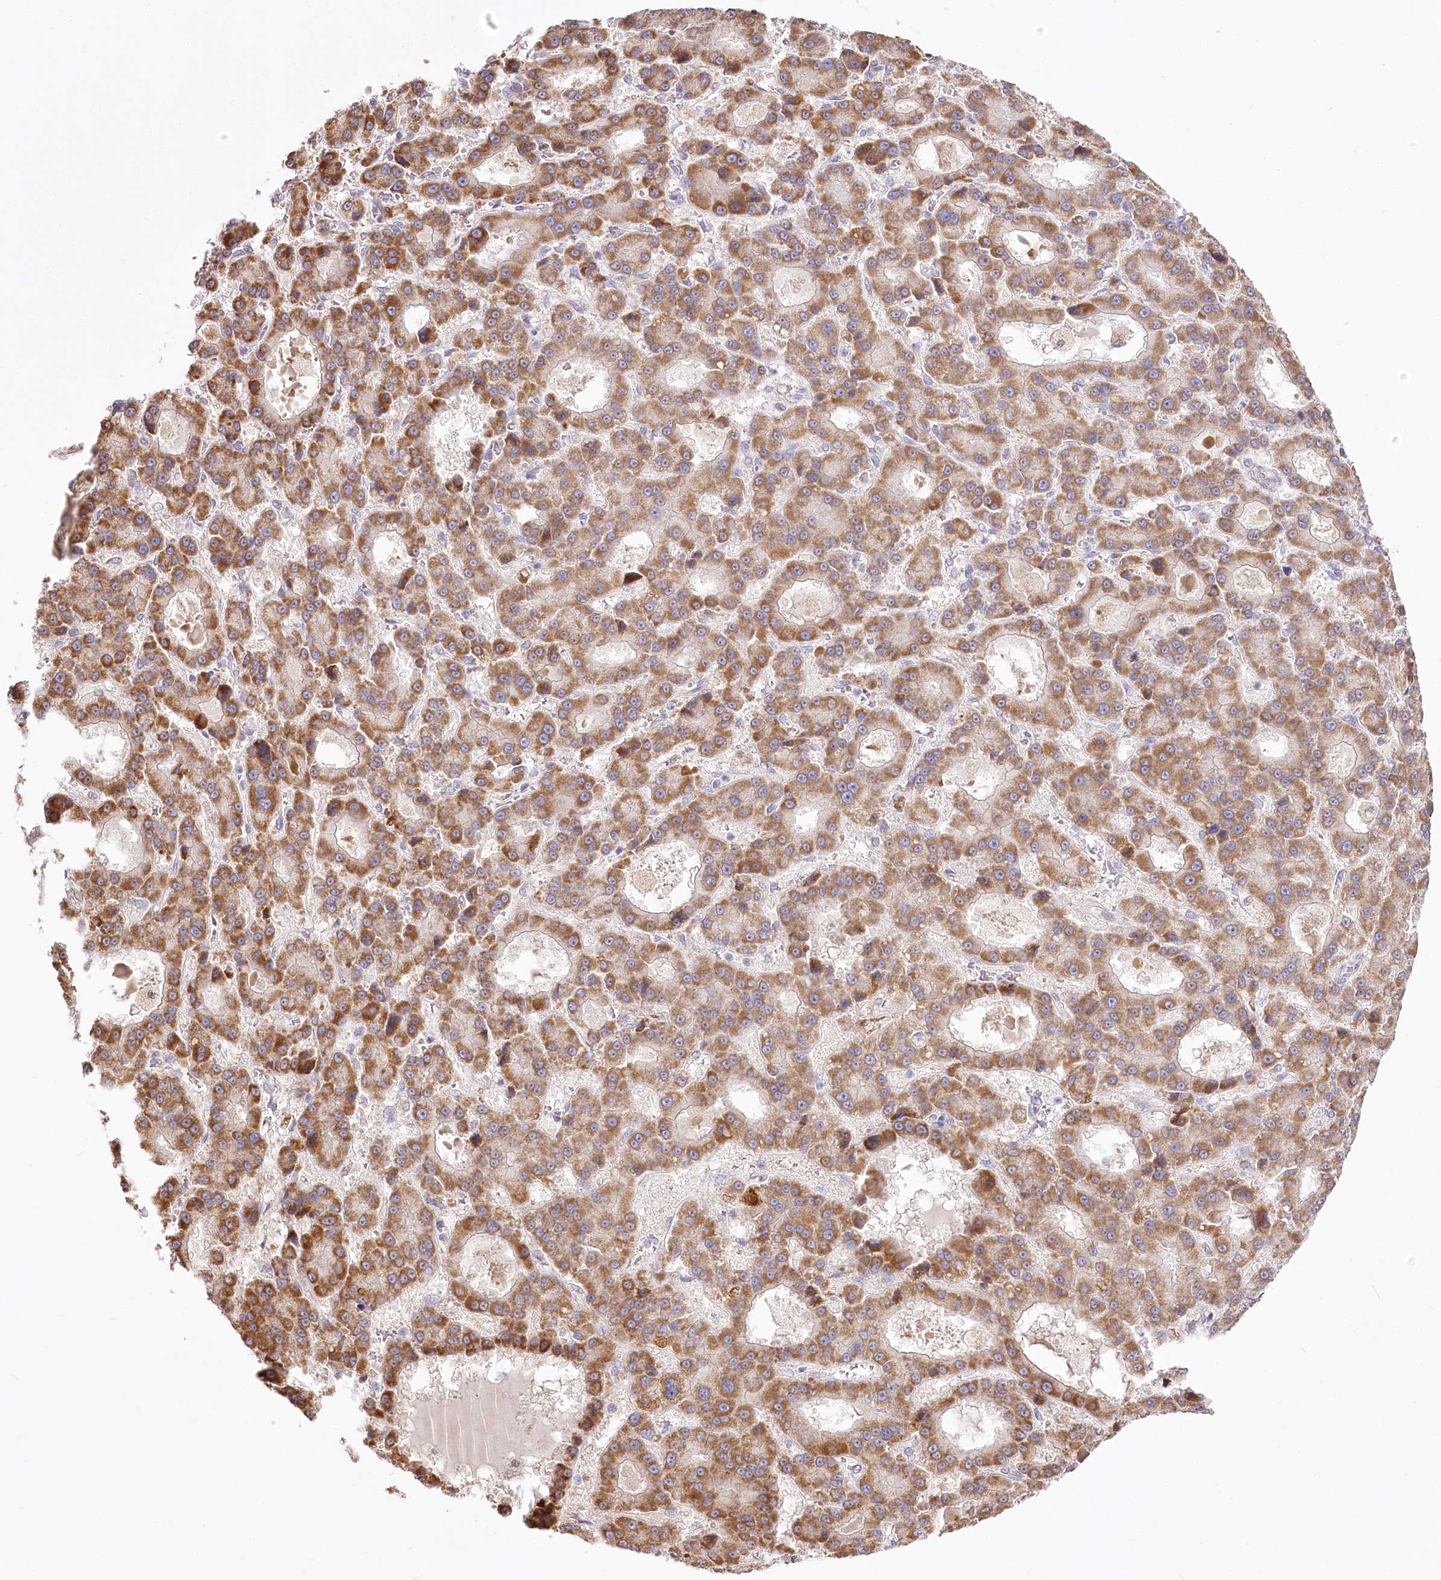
{"staining": {"intensity": "moderate", "quantity": ">75%", "location": "cytoplasmic/membranous"}, "tissue": "liver cancer", "cell_type": "Tumor cells", "image_type": "cancer", "snomed": [{"axis": "morphology", "description": "Carcinoma, Hepatocellular, NOS"}, {"axis": "topography", "description": "Liver"}], "caption": "IHC histopathology image of neoplastic tissue: human liver cancer stained using immunohistochemistry (IHC) exhibits medium levels of moderate protein expression localized specifically in the cytoplasmic/membranous of tumor cells, appearing as a cytoplasmic/membranous brown color.", "gene": "ZNF226", "patient": {"sex": "male", "age": 70}}